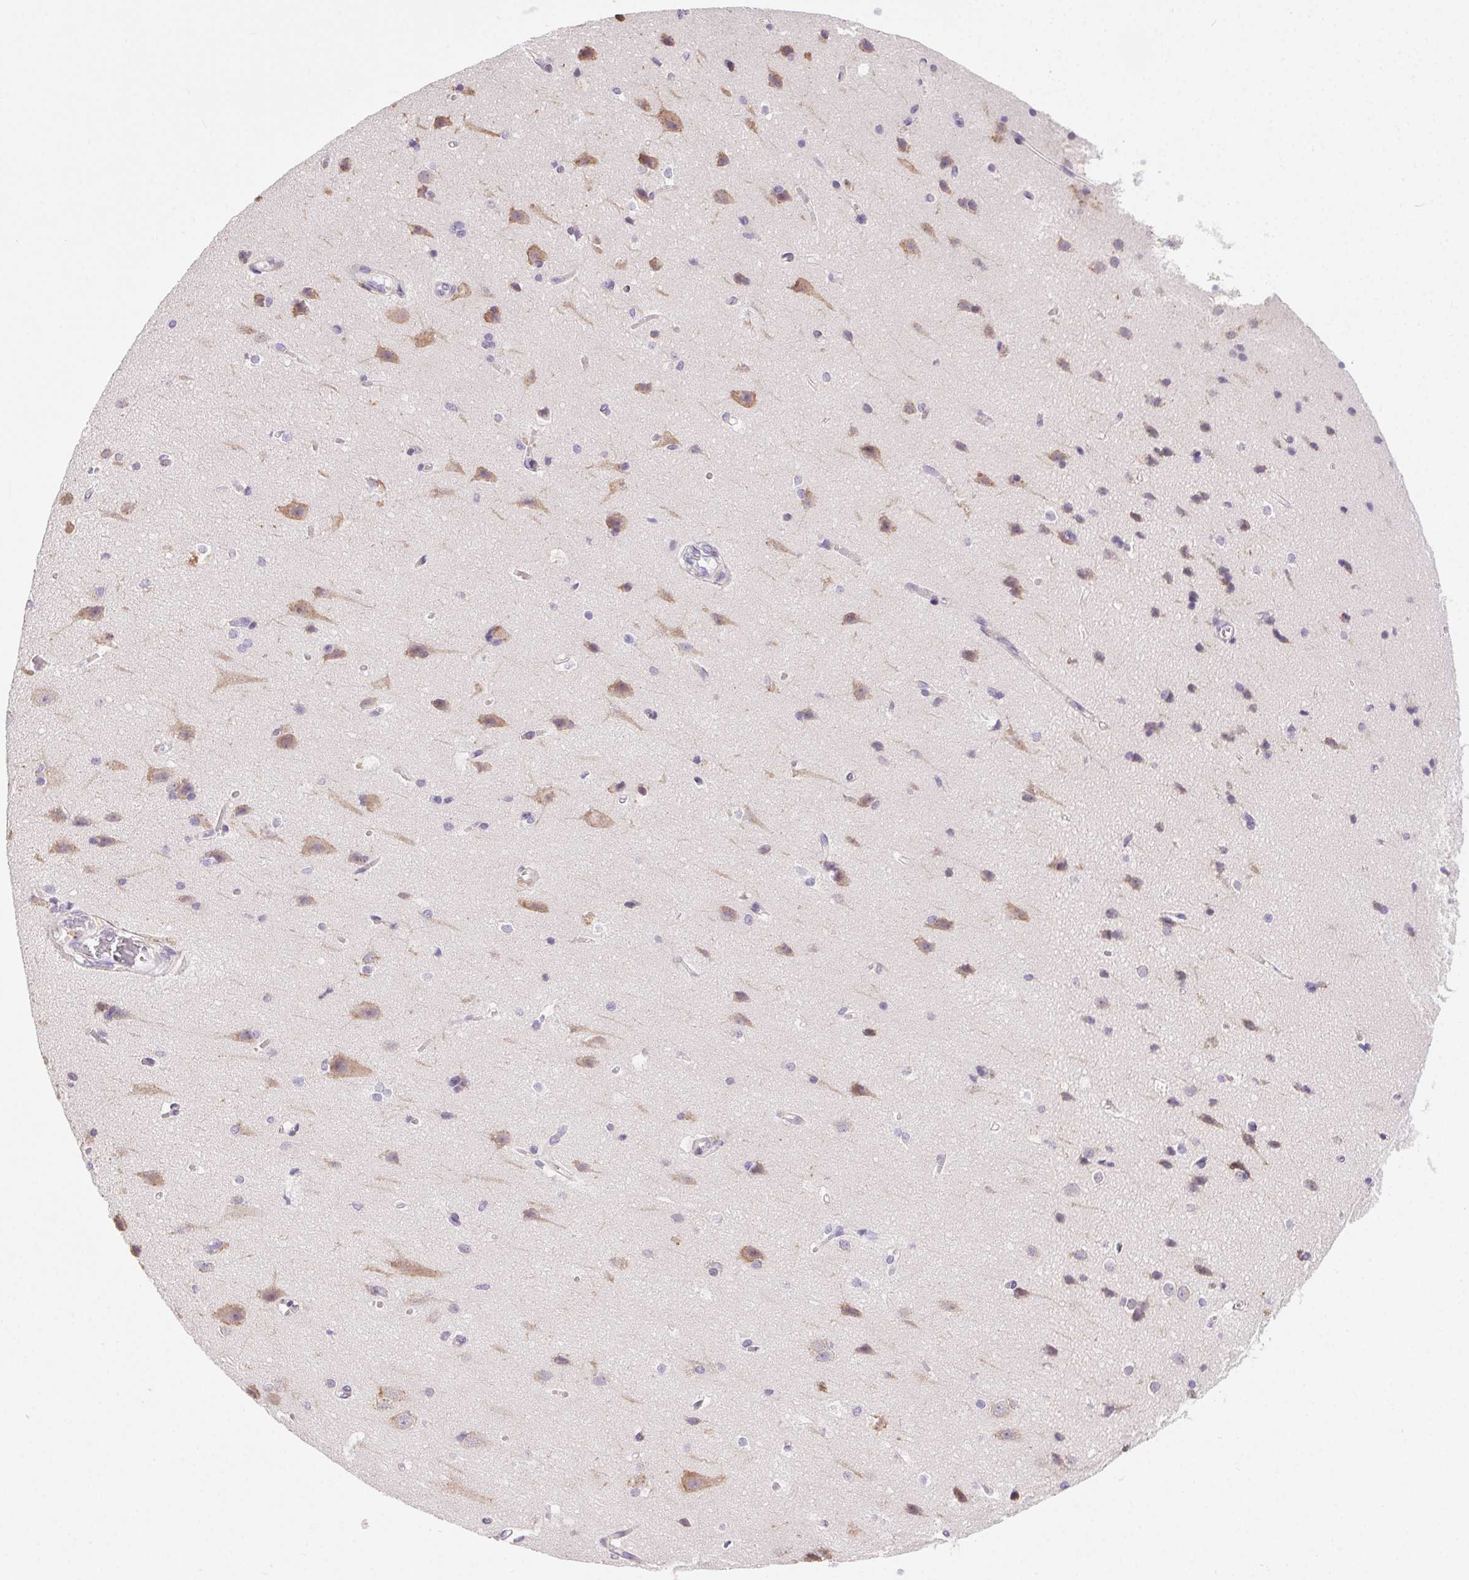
{"staining": {"intensity": "negative", "quantity": "none", "location": "none"}, "tissue": "cerebral cortex", "cell_type": "Endothelial cells", "image_type": "normal", "snomed": [{"axis": "morphology", "description": "Normal tissue, NOS"}, {"axis": "topography", "description": "Cerebral cortex"}], "caption": "The micrograph displays no staining of endothelial cells in benign cerebral cortex.", "gene": "SNX31", "patient": {"sex": "male", "age": 37}}